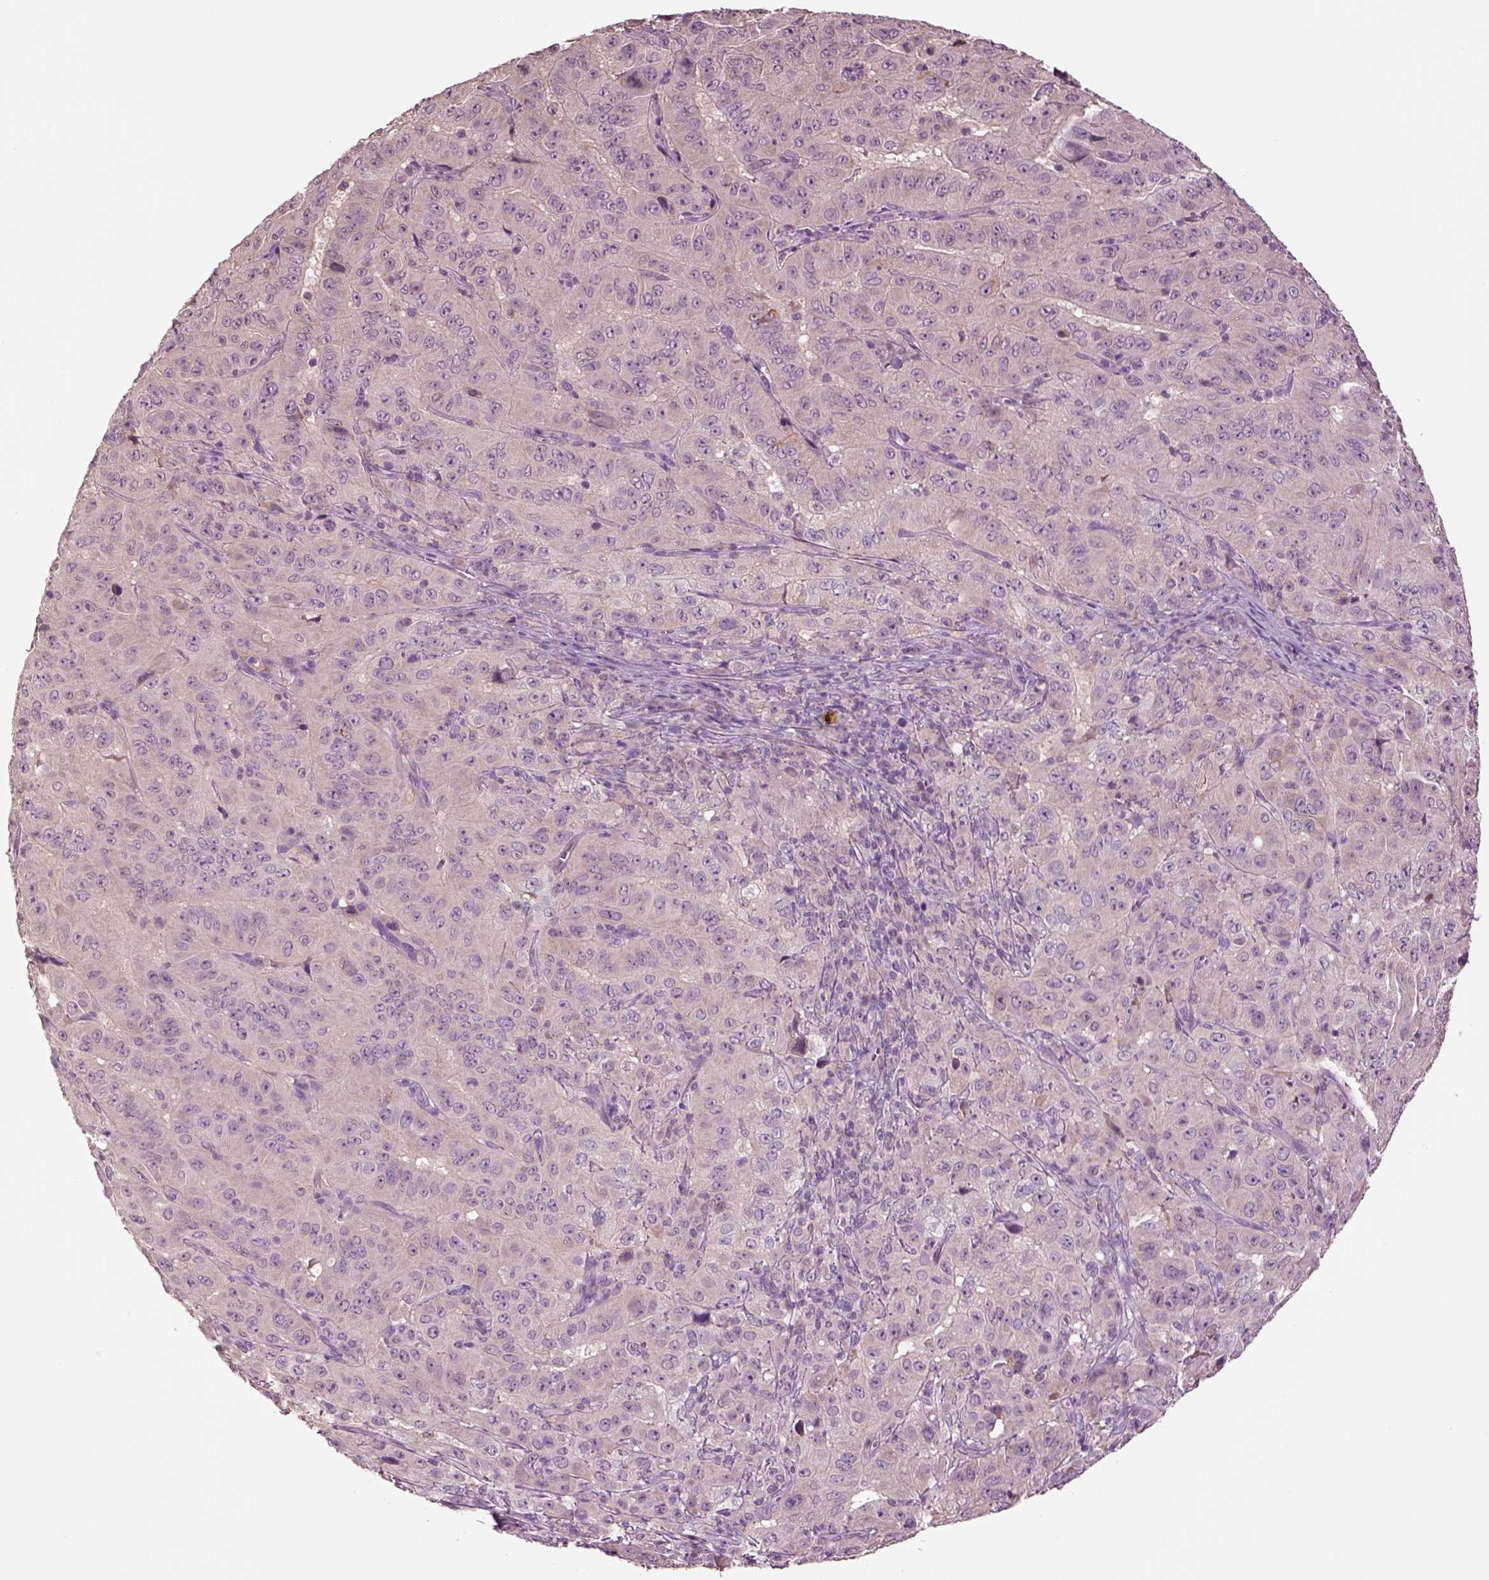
{"staining": {"intensity": "negative", "quantity": "none", "location": "none"}, "tissue": "pancreatic cancer", "cell_type": "Tumor cells", "image_type": "cancer", "snomed": [{"axis": "morphology", "description": "Adenocarcinoma, NOS"}, {"axis": "topography", "description": "Pancreas"}], "caption": "There is no significant expression in tumor cells of pancreatic cancer (adenocarcinoma).", "gene": "CLPSL1", "patient": {"sex": "male", "age": 63}}